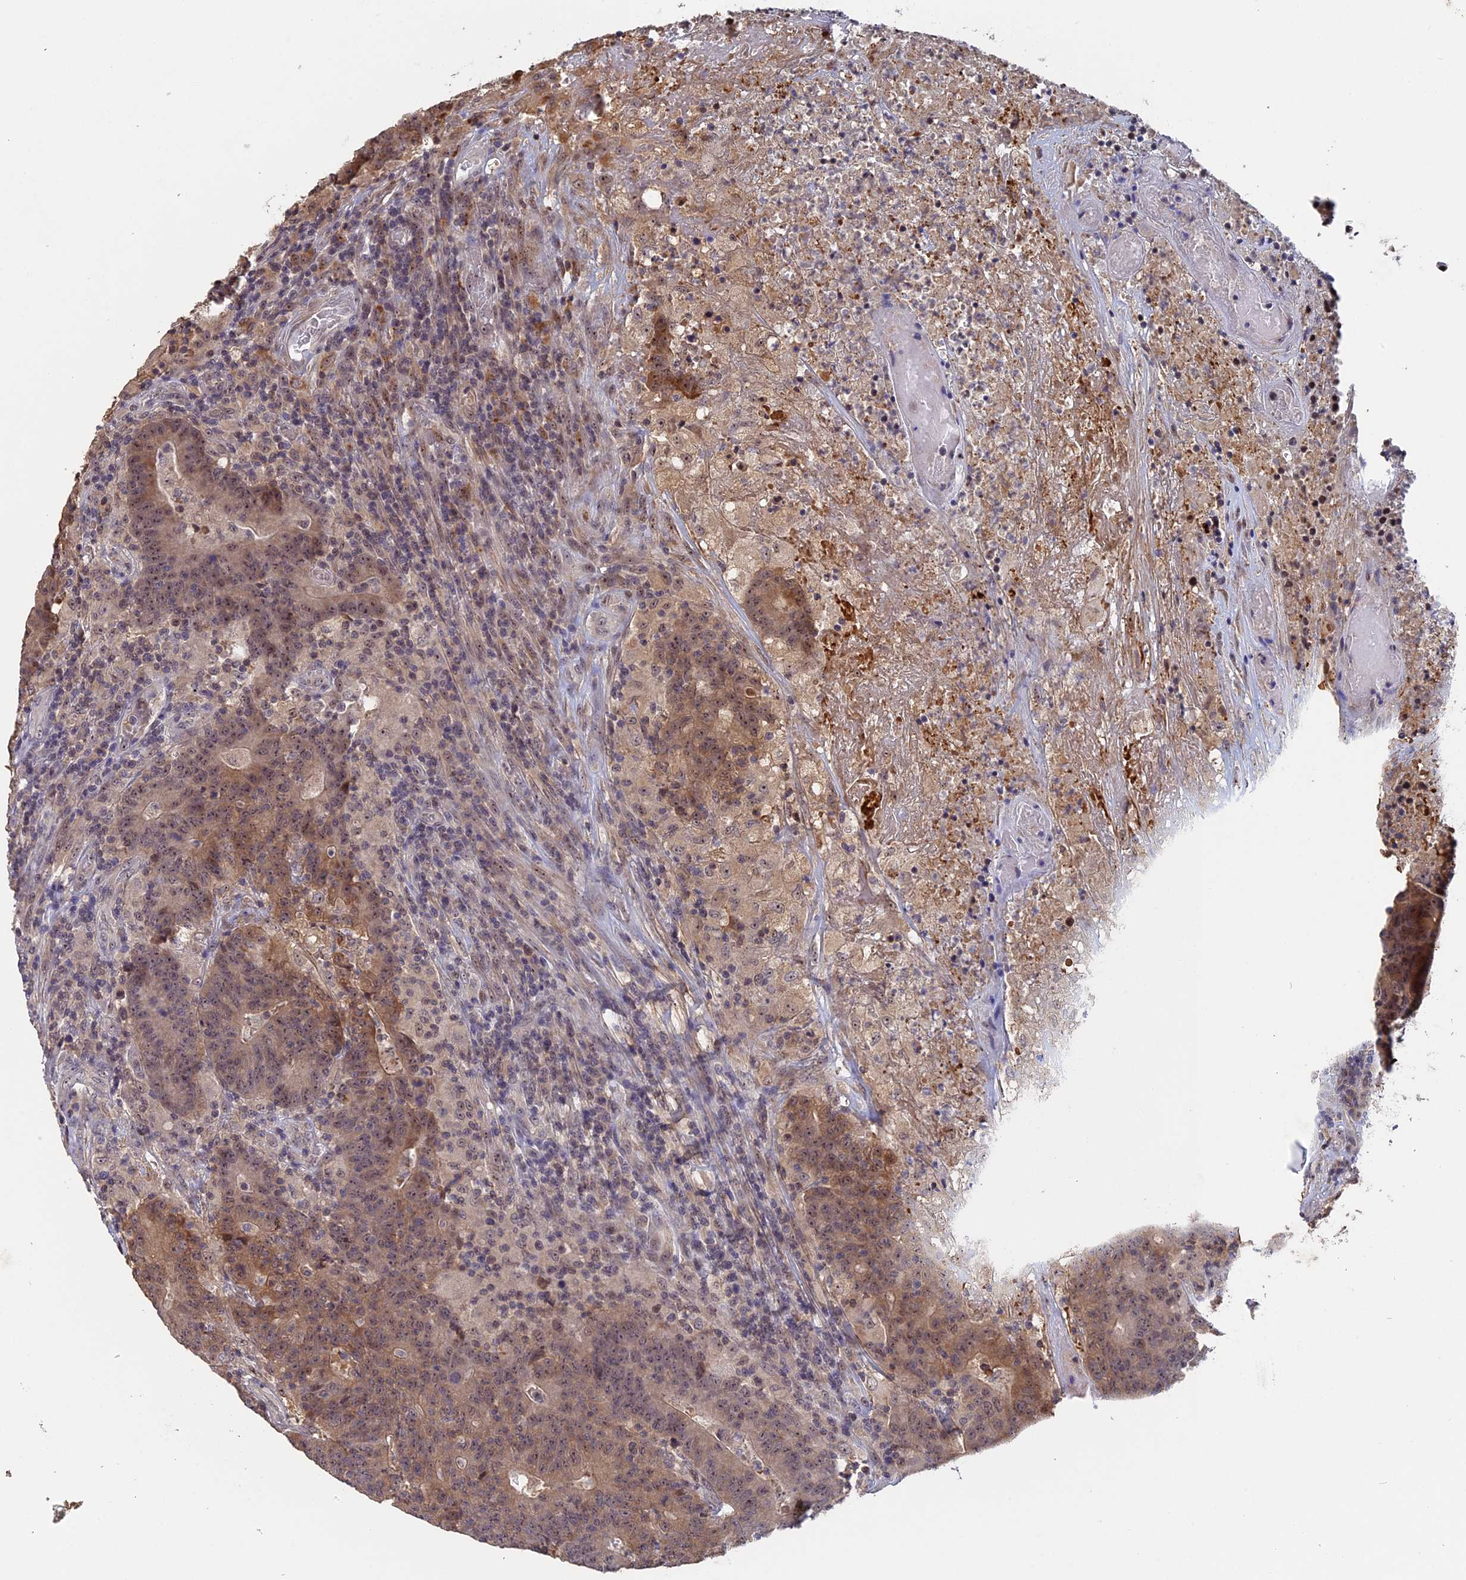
{"staining": {"intensity": "moderate", "quantity": "25%-75%", "location": "cytoplasmic/membranous,nuclear"}, "tissue": "colorectal cancer", "cell_type": "Tumor cells", "image_type": "cancer", "snomed": [{"axis": "morphology", "description": "Adenocarcinoma, NOS"}, {"axis": "topography", "description": "Colon"}], "caption": "Colorectal cancer (adenocarcinoma) stained with IHC exhibits moderate cytoplasmic/membranous and nuclear positivity in approximately 25%-75% of tumor cells.", "gene": "FAM98C", "patient": {"sex": "female", "age": 75}}